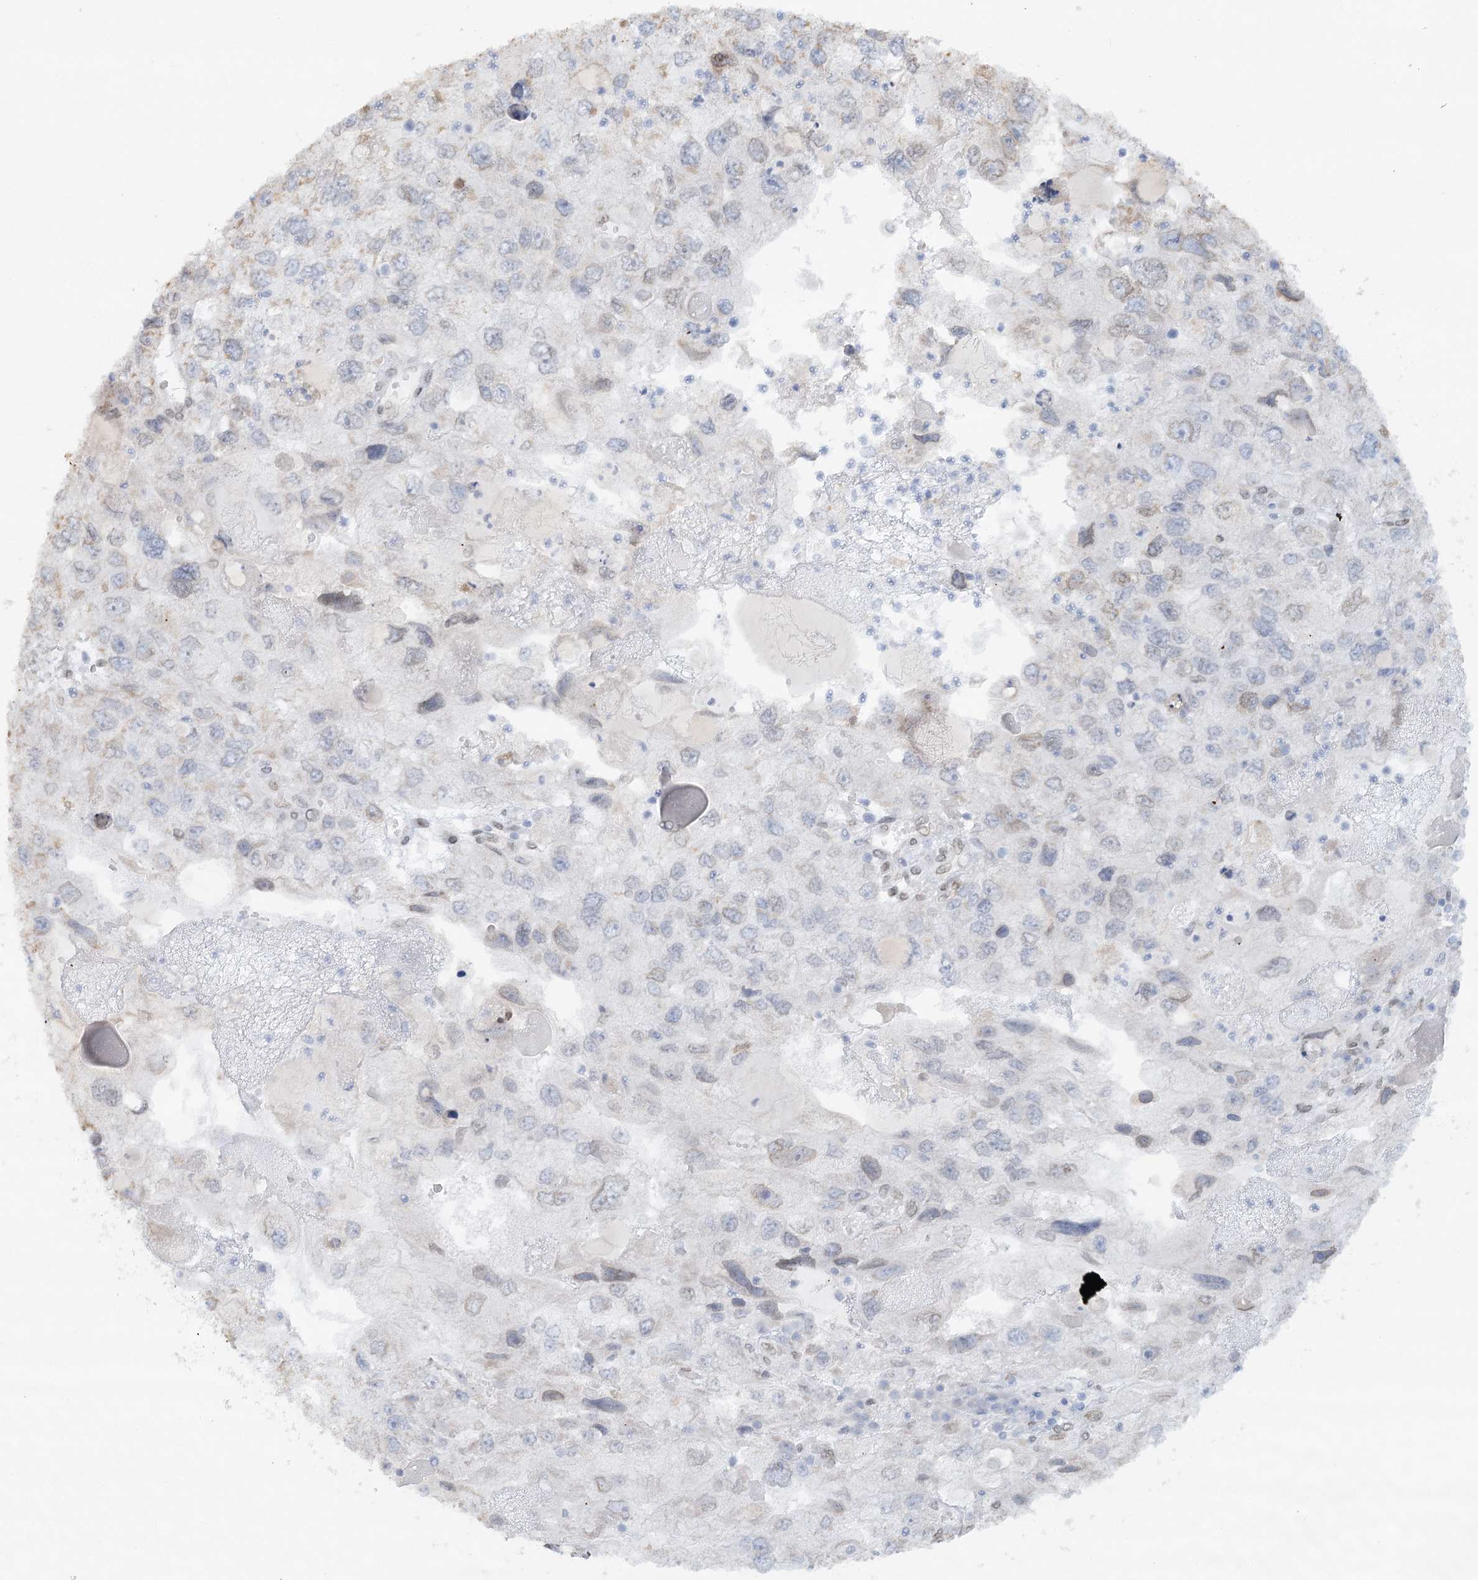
{"staining": {"intensity": "negative", "quantity": "none", "location": "none"}, "tissue": "endometrial cancer", "cell_type": "Tumor cells", "image_type": "cancer", "snomed": [{"axis": "morphology", "description": "Adenocarcinoma, NOS"}, {"axis": "topography", "description": "Endometrium"}], "caption": "Protein analysis of endometrial cancer (adenocarcinoma) exhibits no significant staining in tumor cells.", "gene": "VWA5A", "patient": {"sex": "female", "age": 49}}